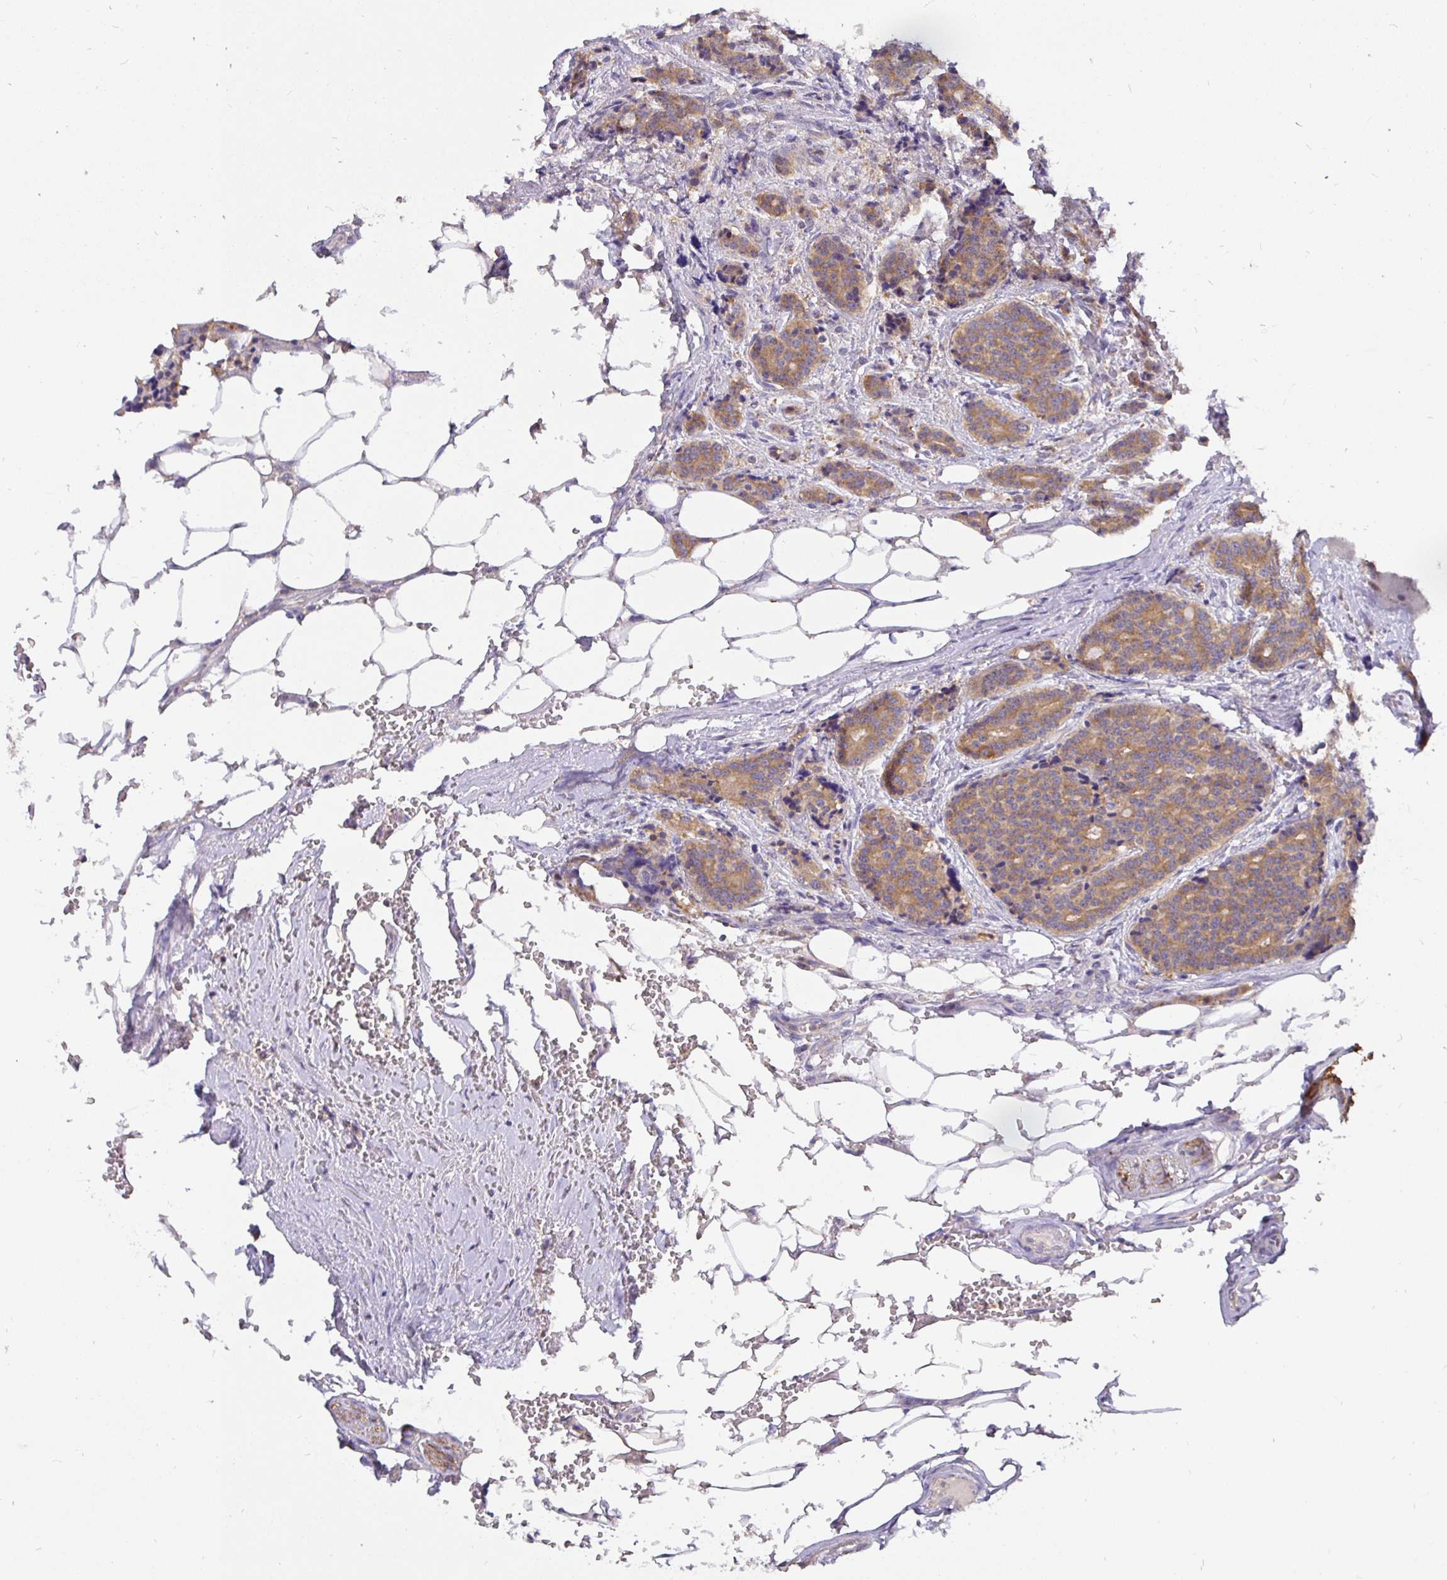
{"staining": {"intensity": "moderate", "quantity": ">75%", "location": "cytoplasmic/membranous"}, "tissue": "carcinoid", "cell_type": "Tumor cells", "image_type": "cancer", "snomed": [{"axis": "morphology", "description": "Carcinoid, malignant, NOS"}, {"axis": "topography", "description": "Small intestine"}], "caption": "Brown immunohistochemical staining in human malignant carcinoid displays moderate cytoplasmic/membranous expression in about >75% of tumor cells. Nuclei are stained in blue.", "gene": "KIF21A", "patient": {"sex": "female", "age": 73}}